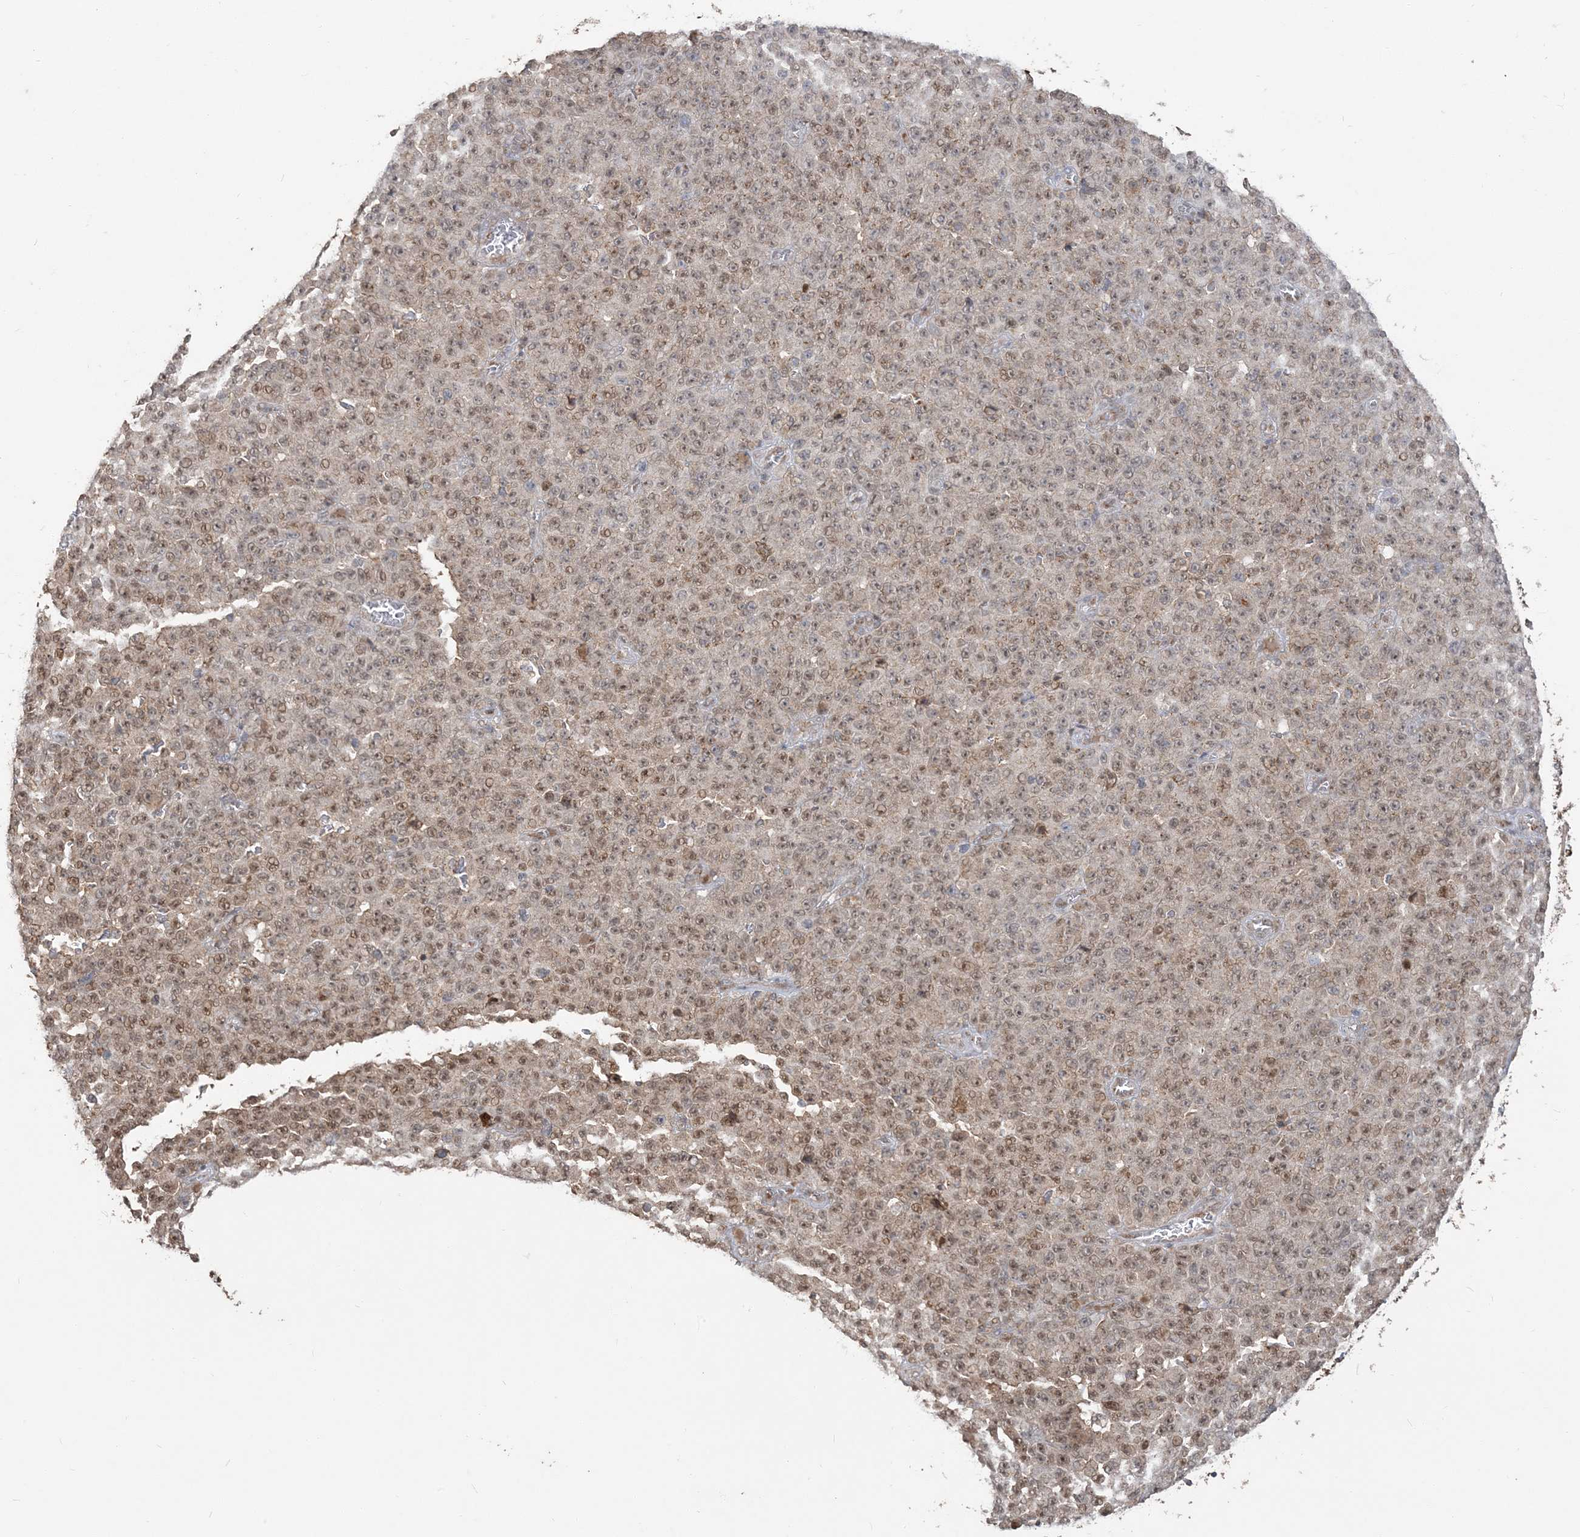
{"staining": {"intensity": "moderate", "quantity": ">75%", "location": "nuclear"}, "tissue": "melanoma", "cell_type": "Tumor cells", "image_type": "cancer", "snomed": [{"axis": "morphology", "description": "Malignant melanoma, NOS"}, {"axis": "topography", "description": "Skin"}], "caption": "A histopathology image of human melanoma stained for a protein demonstrates moderate nuclear brown staining in tumor cells.", "gene": "RER1", "patient": {"sex": "female", "age": 82}}